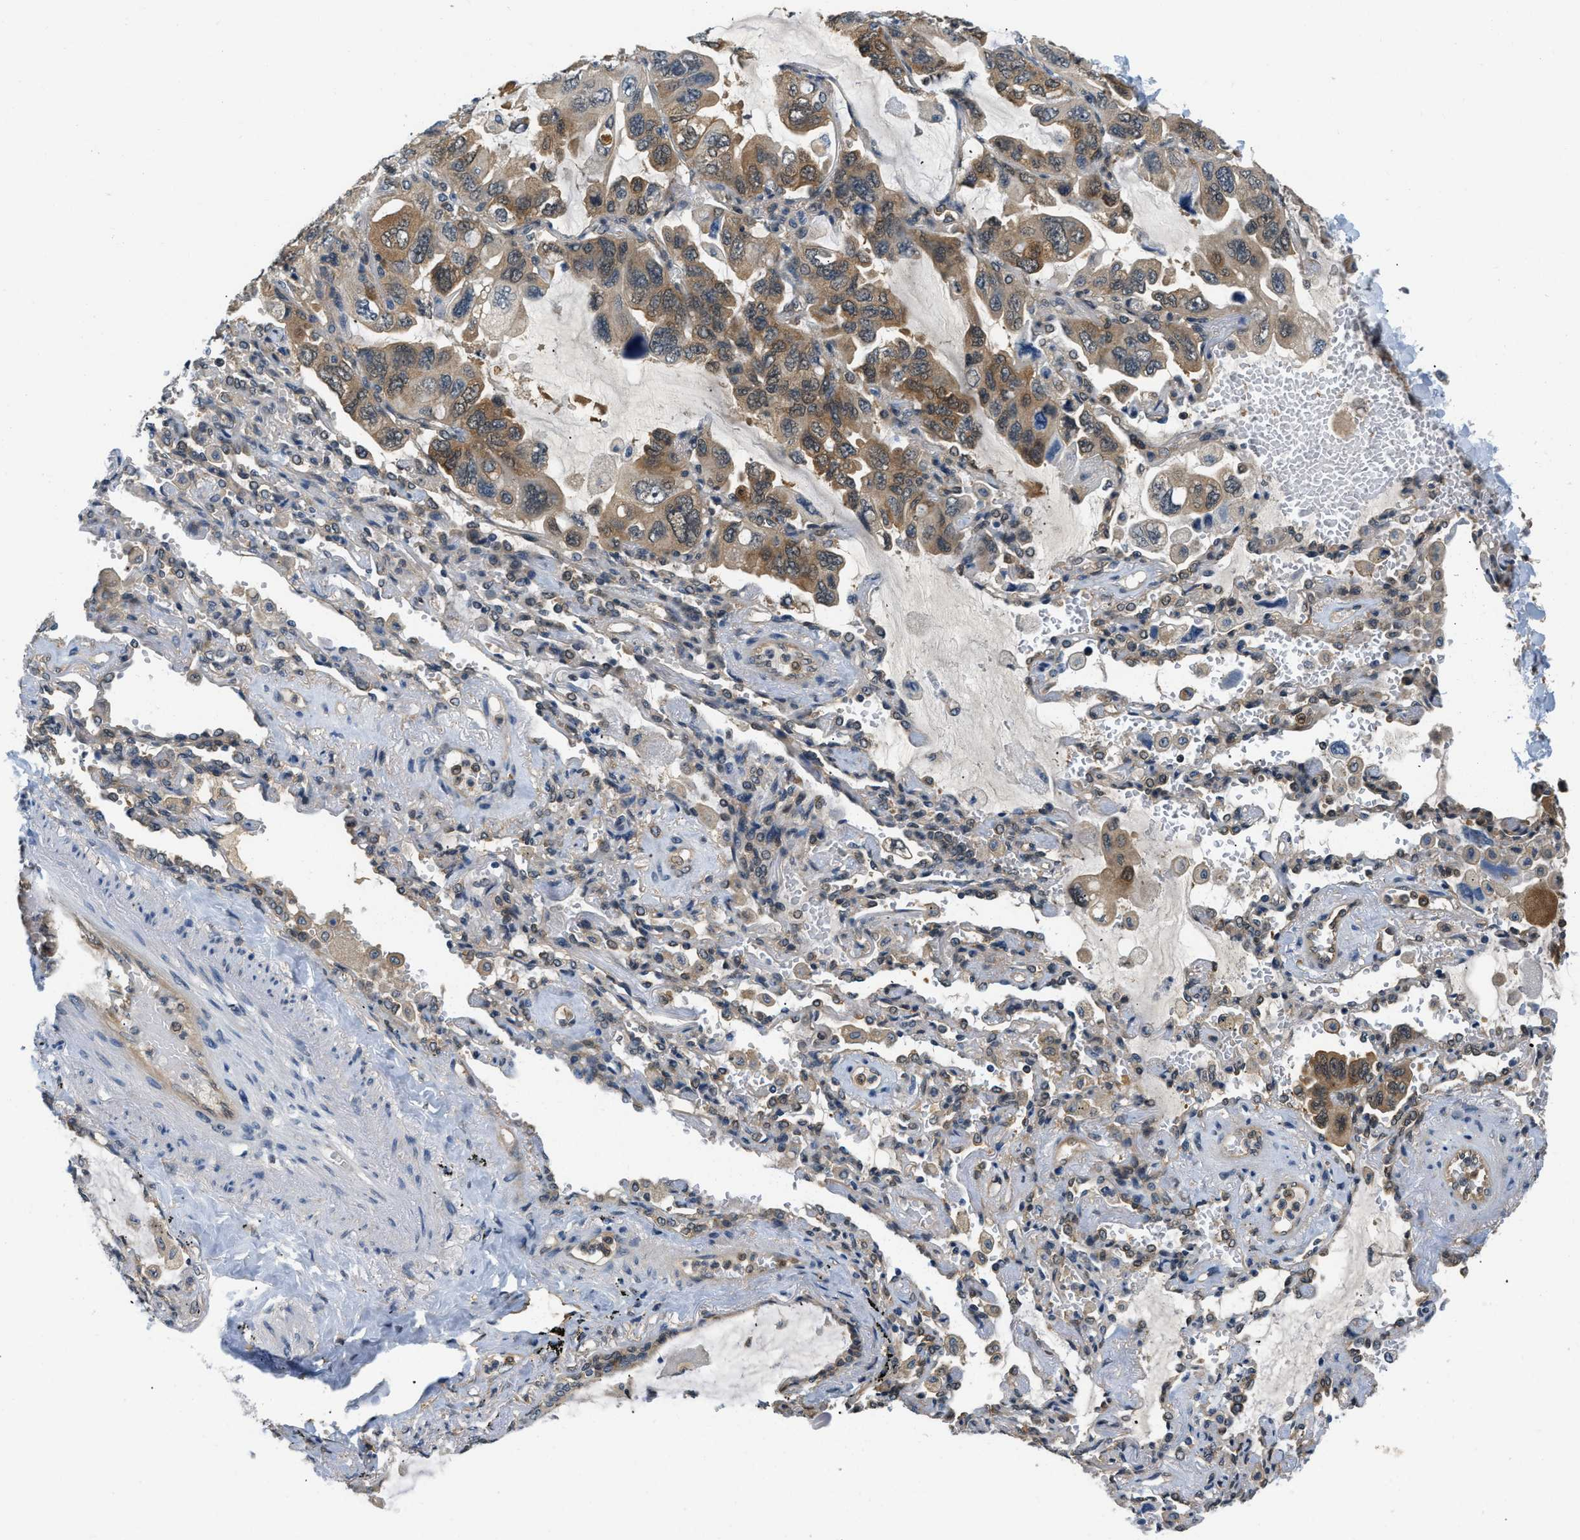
{"staining": {"intensity": "moderate", "quantity": ">75%", "location": "cytoplasmic/membranous,nuclear"}, "tissue": "lung cancer", "cell_type": "Tumor cells", "image_type": "cancer", "snomed": [{"axis": "morphology", "description": "Squamous cell carcinoma, NOS"}, {"axis": "topography", "description": "Lung"}], "caption": "This micrograph demonstrates lung cancer (squamous cell carcinoma) stained with immunohistochemistry (IHC) to label a protein in brown. The cytoplasmic/membranous and nuclear of tumor cells show moderate positivity for the protein. Nuclei are counter-stained blue.", "gene": "EIF4EBP2", "patient": {"sex": "female", "age": 73}}